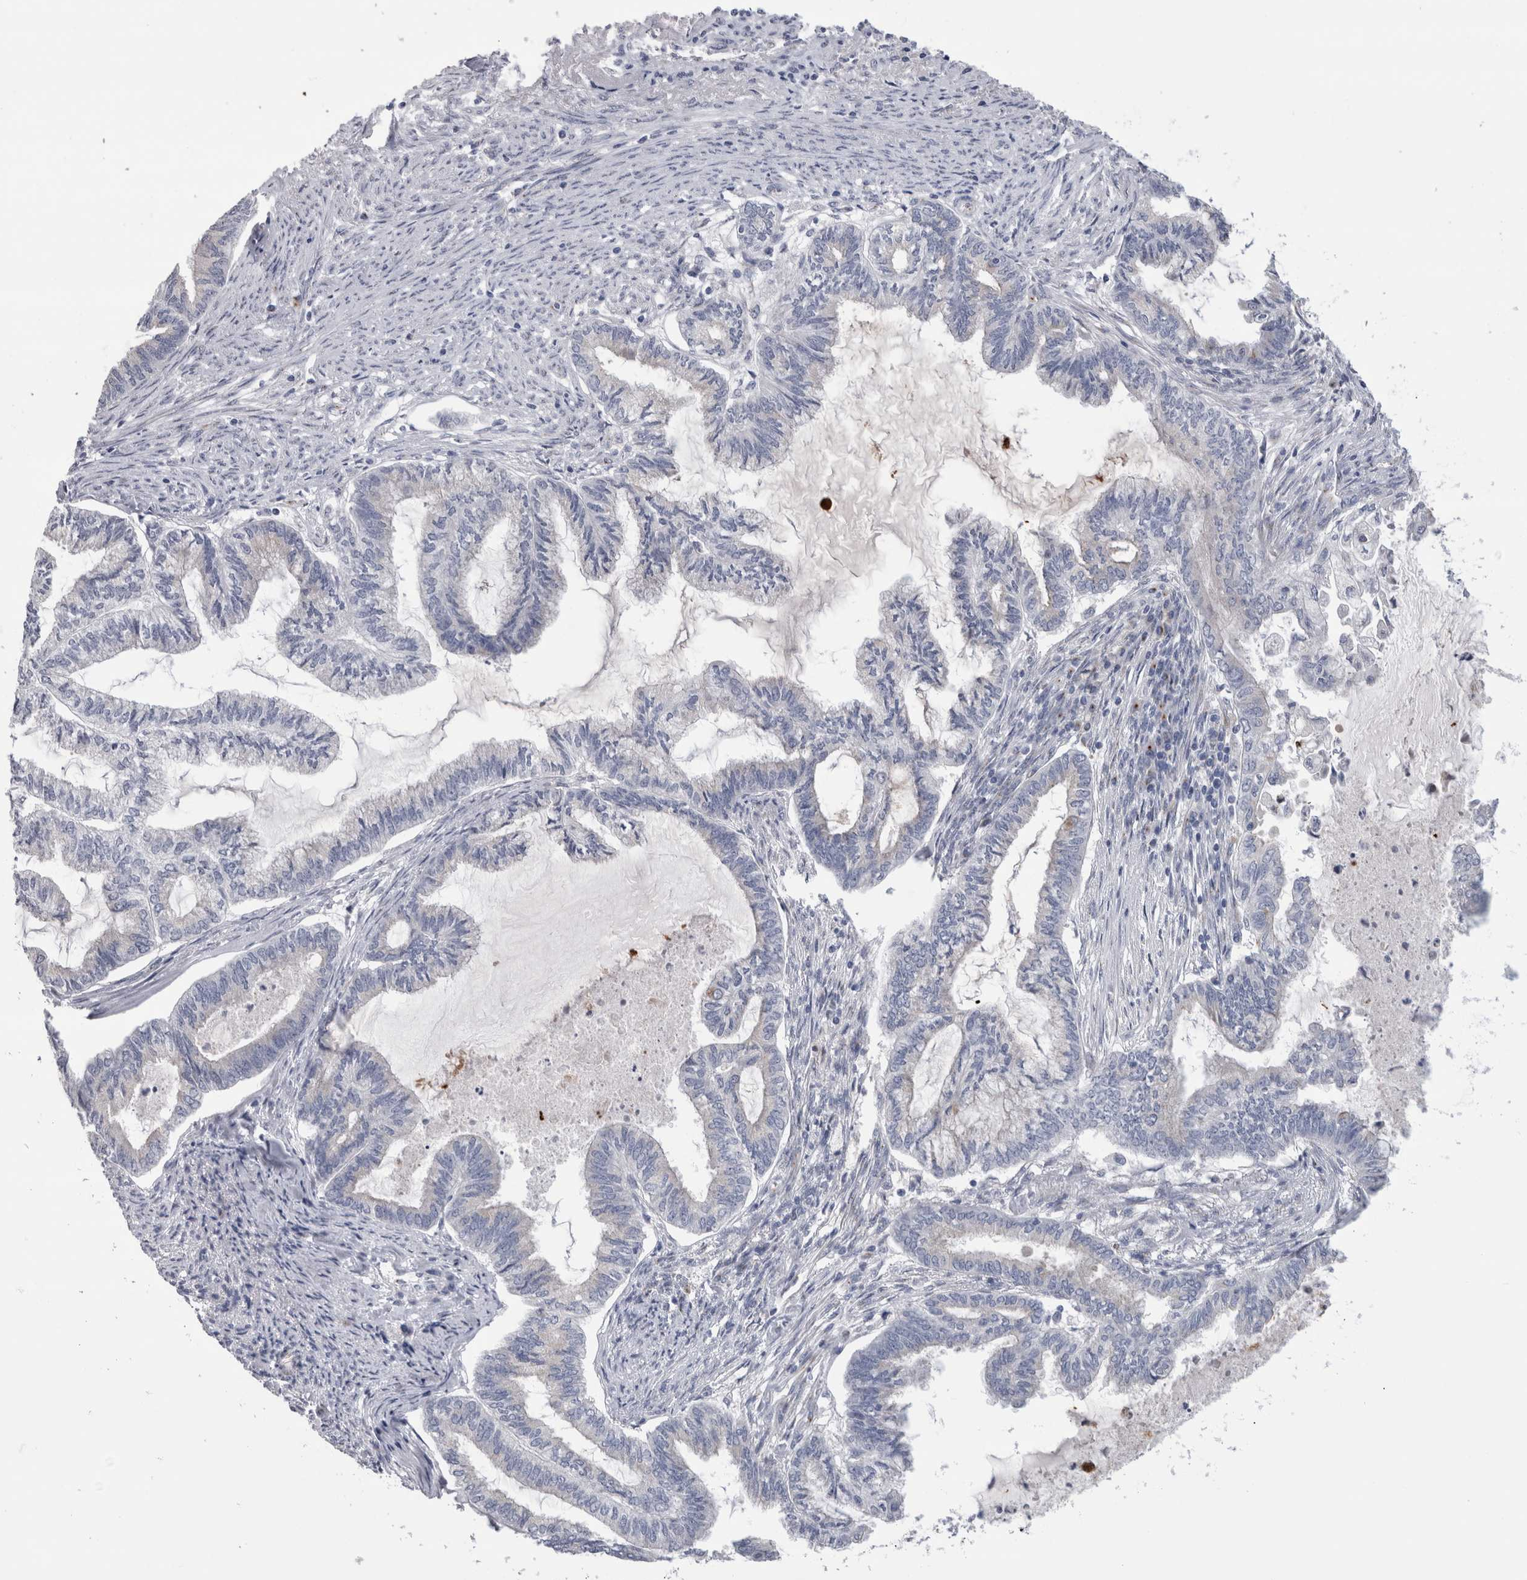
{"staining": {"intensity": "negative", "quantity": "none", "location": "none"}, "tissue": "endometrial cancer", "cell_type": "Tumor cells", "image_type": "cancer", "snomed": [{"axis": "morphology", "description": "Adenocarcinoma, NOS"}, {"axis": "topography", "description": "Endometrium"}], "caption": "Human endometrial cancer stained for a protein using immunohistochemistry reveals no positivity in tumor cells.", "gene": "AKAP9", "patient": {"sex": "female", "age": 86}}